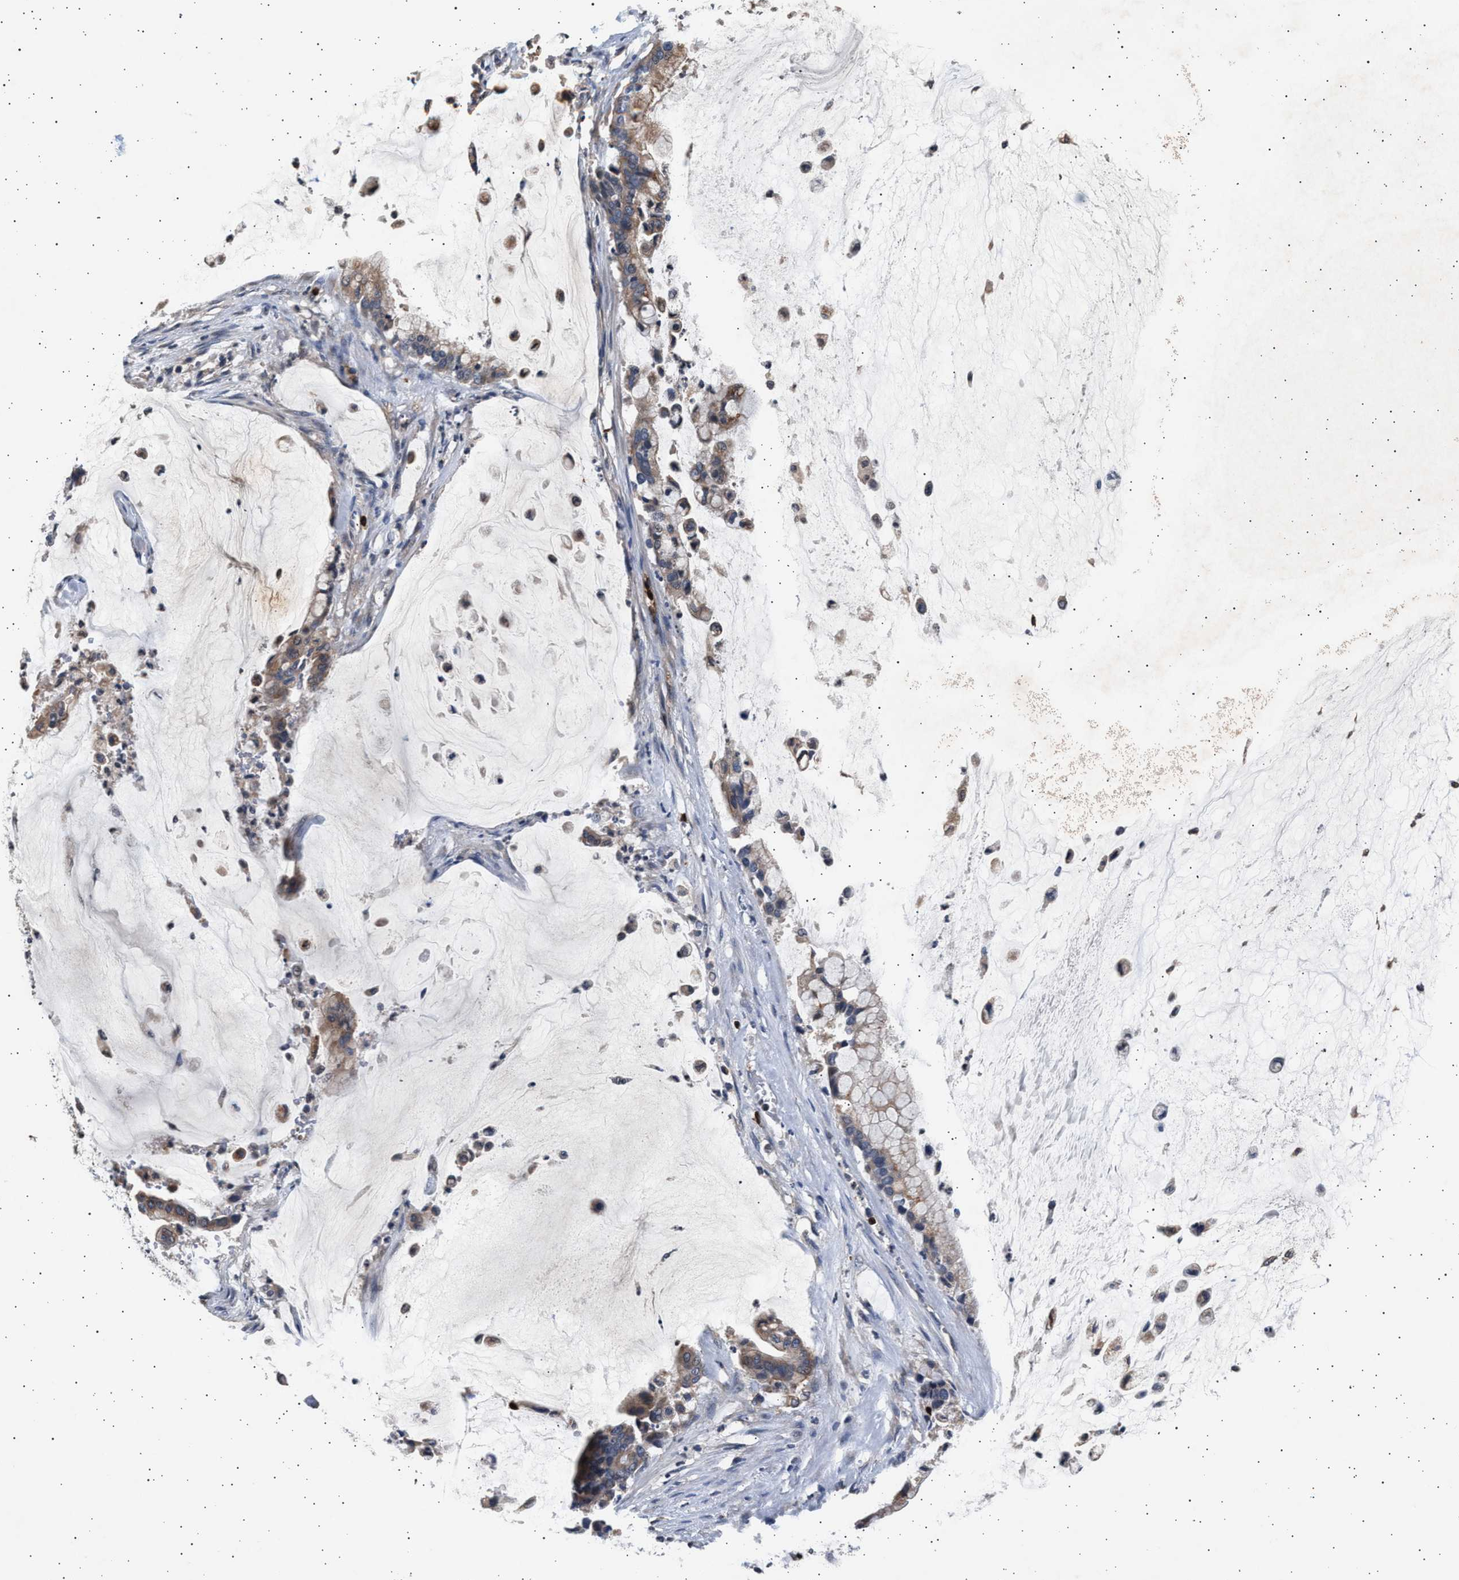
{"staining": {"intensity": "weak", "quantity": ">75%", "location": "cytoplasmic/membranous"}, "tissue": "pancreatic cancer", "cell_type": "Tumor cells", "image_type": "cancer", "snomed": [{"axis": "morphology", "description": "Adenocarcinoma, NOS"}, {"axis": "topography", "description": "Pancreas"}], "caption": "Pancreatic cancer (adenocarcinoma) was stained to show a protein in brown. There is low levels of weak cytoplasmic/membranous positivity in about >75% of tumor cells.", "gene": "GRAP2", "patient": {"sex": "male", "age": 41}}